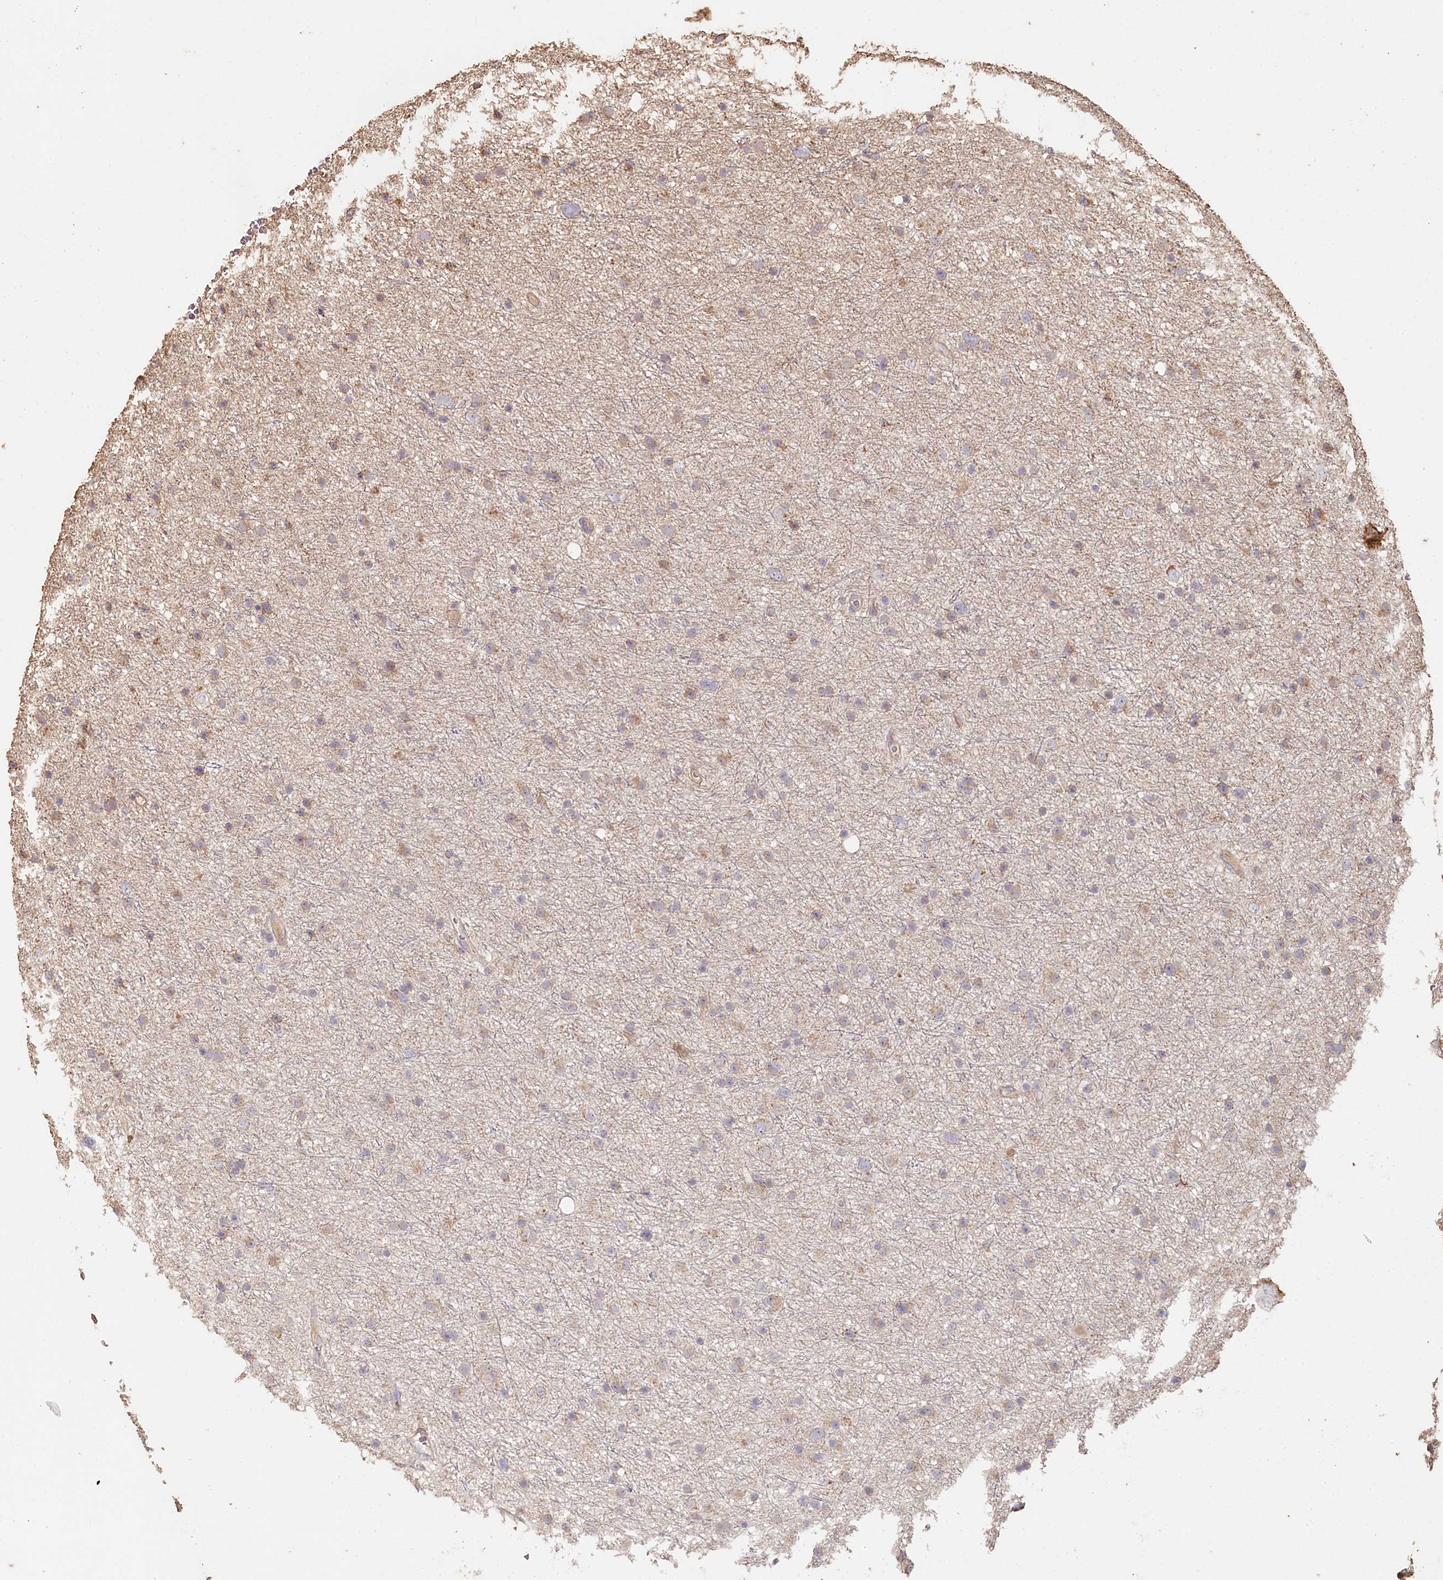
{"staining": {"intensity": "weak", "quantity": "<25%", "location": "cytoplasmic/membranous"}, "tissue": "glioma", "cell_type": "Tumor cells", "image_type": "cancer", "snomed": [{"axis": "morphology", "description": "Glioma, malignant, Low grade"}, {"axis": "topography", "description": "Cerebral cortex"}], "caption": "IHC photomicrograph of neoplastic tissue: glioma stained with DAB (3,3'-diaminobenzidine) demonstrates no significant protein expression in tumor cells.", "gene": "HAL", "patient": {"sex": "female", "age": 39}}